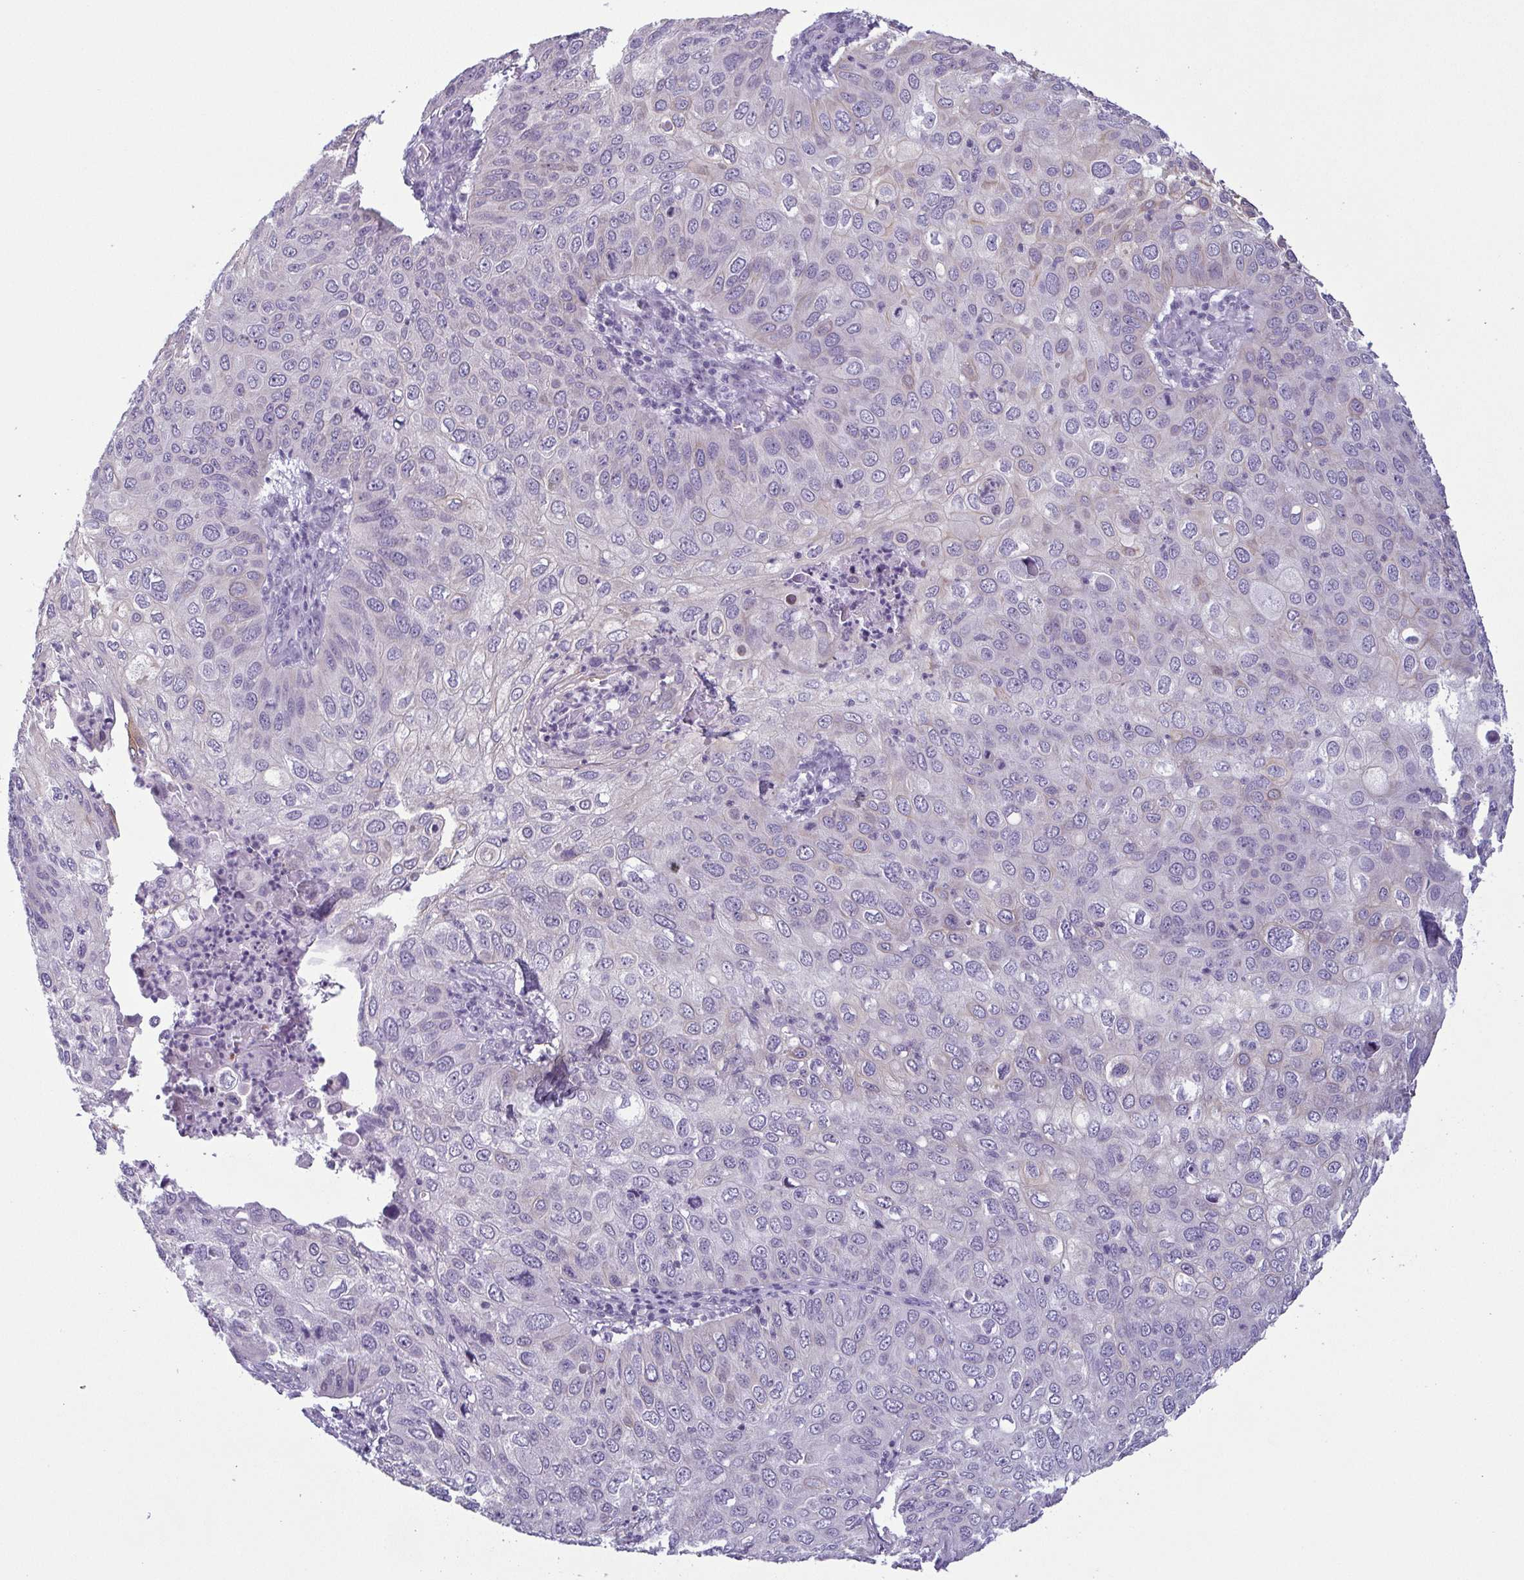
{"staining": {"intensity": "negative", "quantity": "none", "location": "none"}, "tissue": "skin cancer", "cell_type": "Tumor cells", "image_type": "cancer", "snomed": [{"axis": "morphology", "description": "Squamous cell carcinoma, NOS"}, {"axis": "topography", "description": "Skin"}], "caption": "This photomicrograph is of skin cancer (squamous cell carcinoma) stained with immunohistochemistry to label a protein in brown with the nuclei are counter-stained blue. There is no staining in tumor cells. (DAB (3,3'-diaminobenzidine) IHC, high magnification).", "gene": "KRT78", "patient": {"sex": "male", "age": 87}}